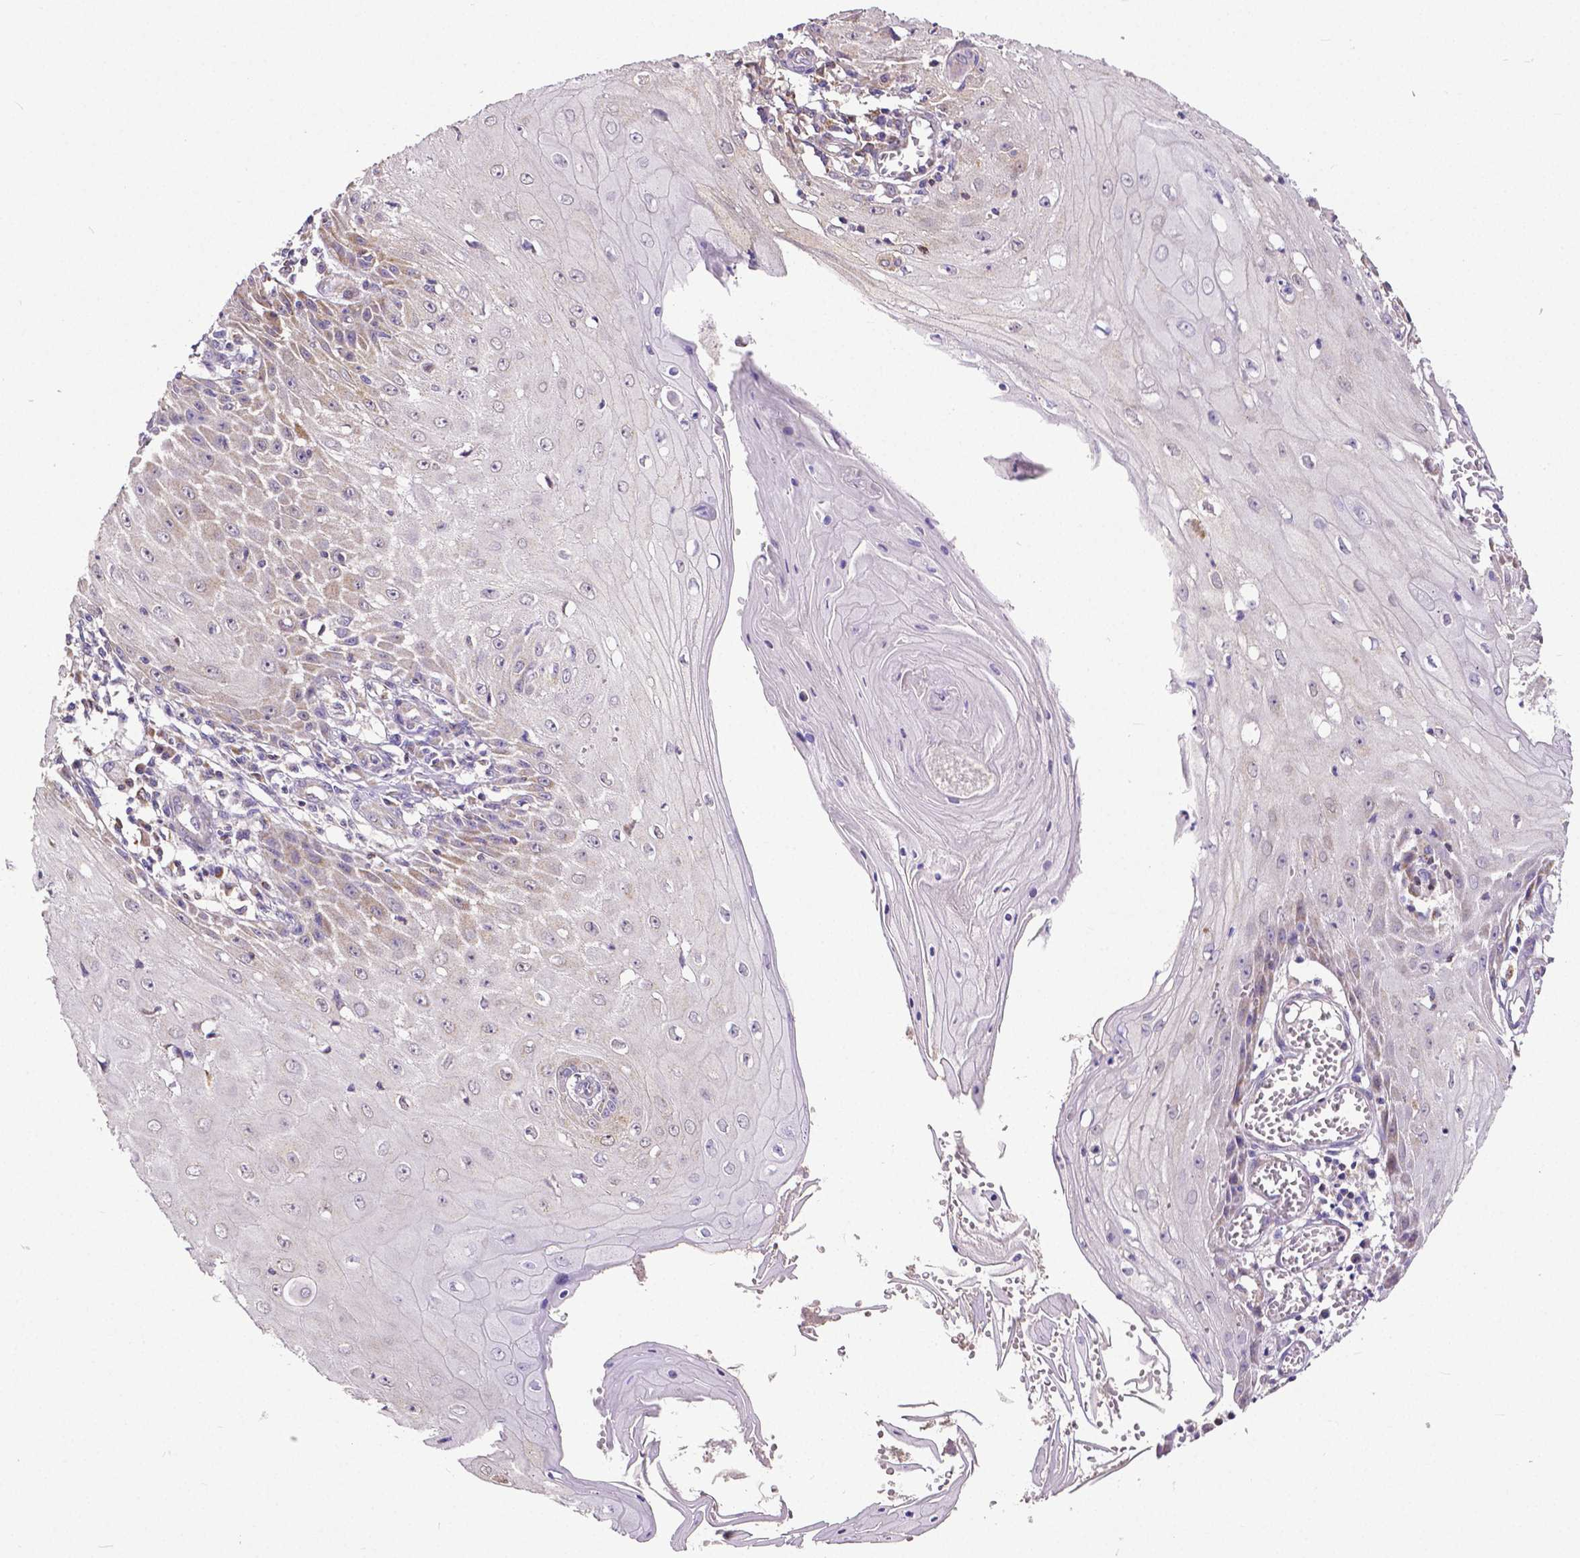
{"staining": {"intensity": "weak", "quantity": "<25%", "location": "cytoplasmic/membranous"}, "tissue": "skin cancer", "cell_type": "Tumor cells", "image_type": "cancer", "snomed": [{"axis": "morphology", "description": "Squamous cell carcinoma, NOS"}, {"axis": "topography", "description": "Skin"}], "caption": "A photomicrograph of human squamous cell carcinoma (skin) is negative for staining in tumor cells.", "gene": "MCL1", "patient": {"sex": "female", "age": 73}}